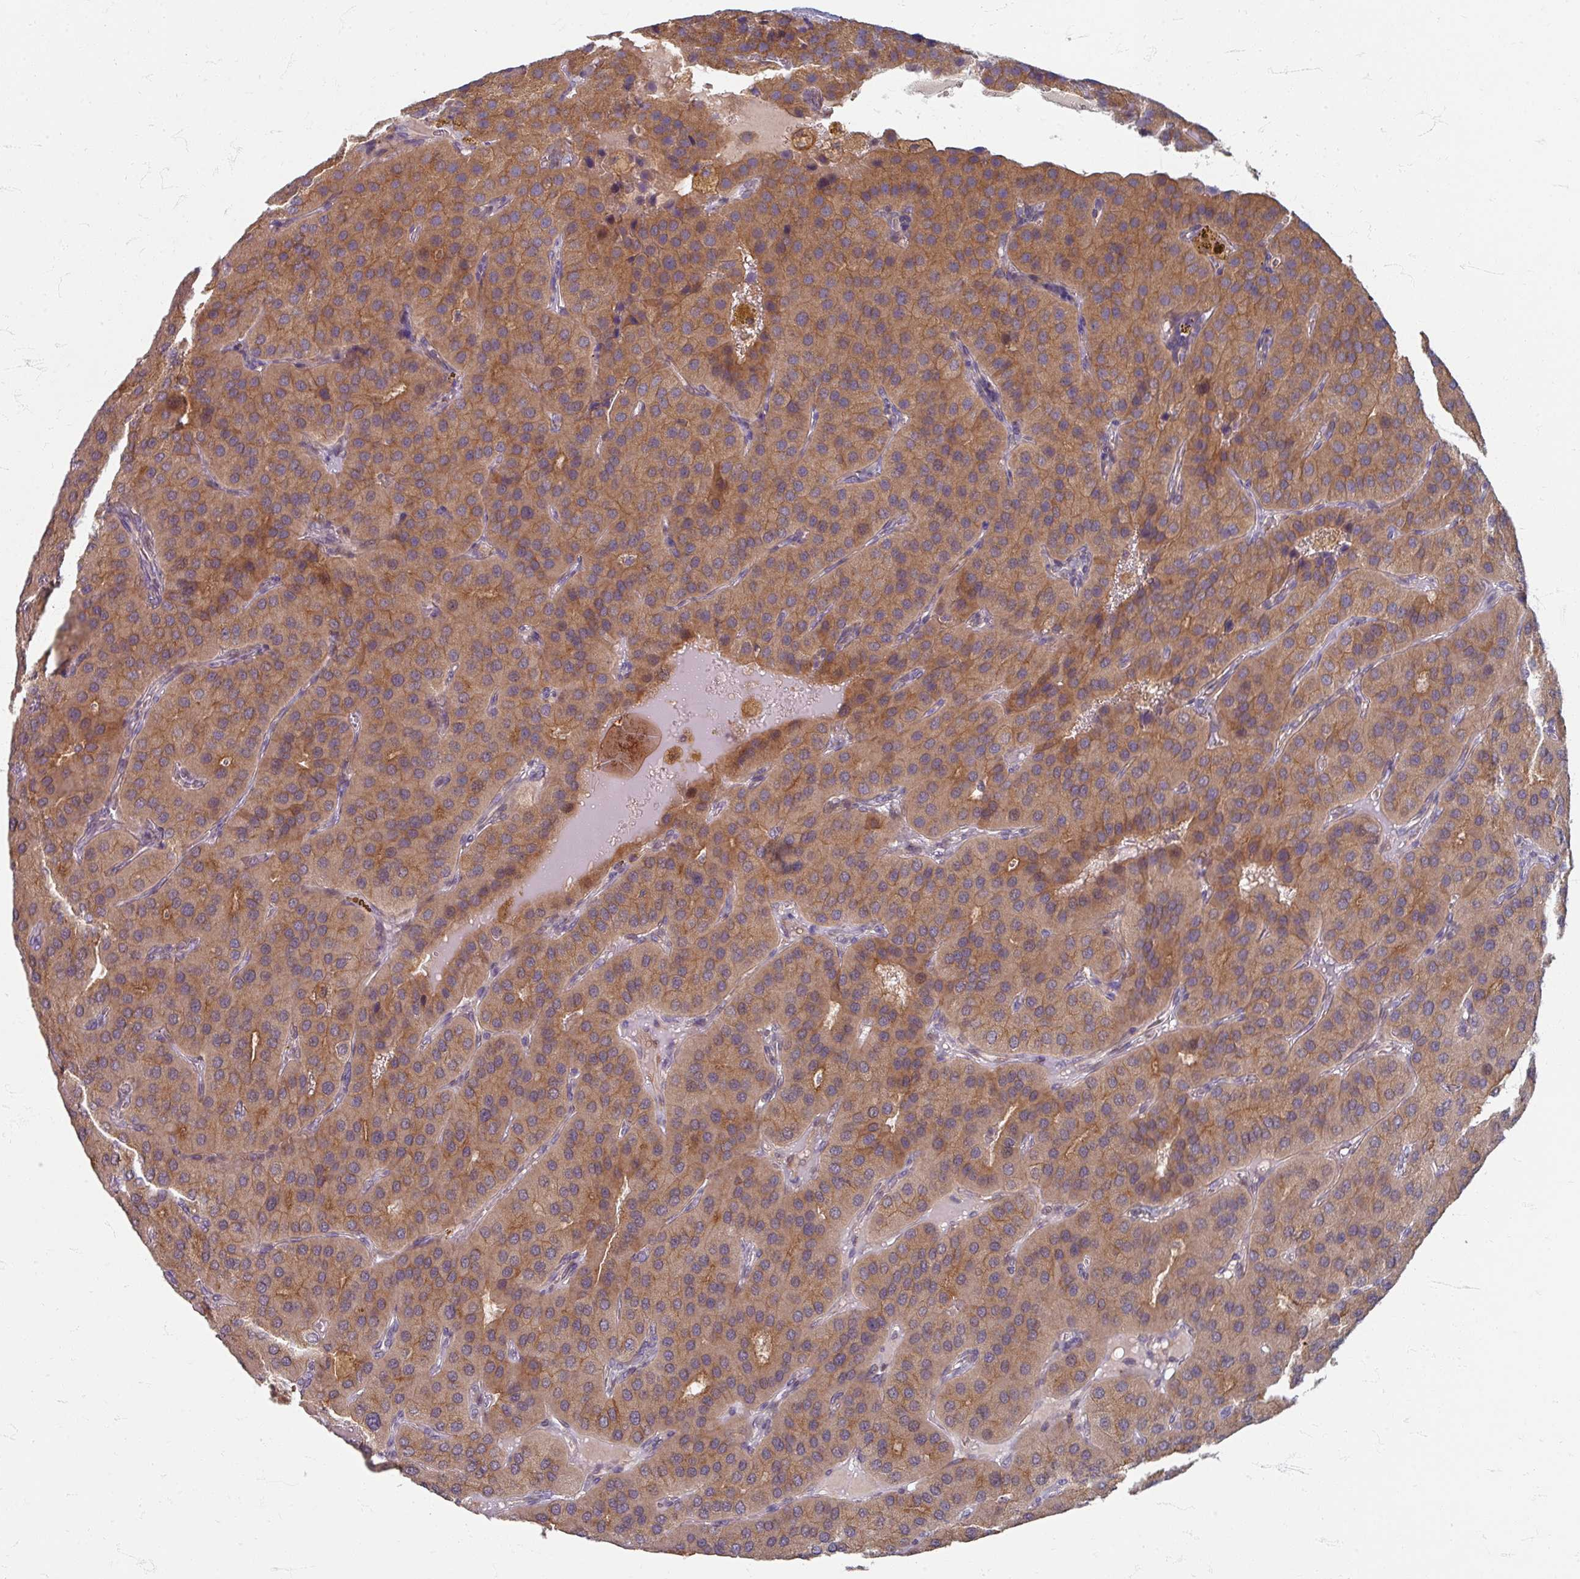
{"staining": {"intensity": "moderate", "quantity": ">75%", "location": "cytoplasmic/membranous"}, "tissue": "parathyroid gland", "cell_type": "Glandular cells", "image_type": "normal", "snomed": [{"axis": "morphology", "description": "Normal tissue, NOS"}, {"axis": "morphology", "description": "Adenoma, NOS"}, {"axis": "topography", "description": "Parathyroid gland"}], "caption": "Immunohistochemical staining of normal human parathyroid gland shows medium levels of moderate cytoplasmic/membranous positivity in about >75% of glandular cells.", "gene": "STAM", "patient": {"sex": "female", "age": 86}}